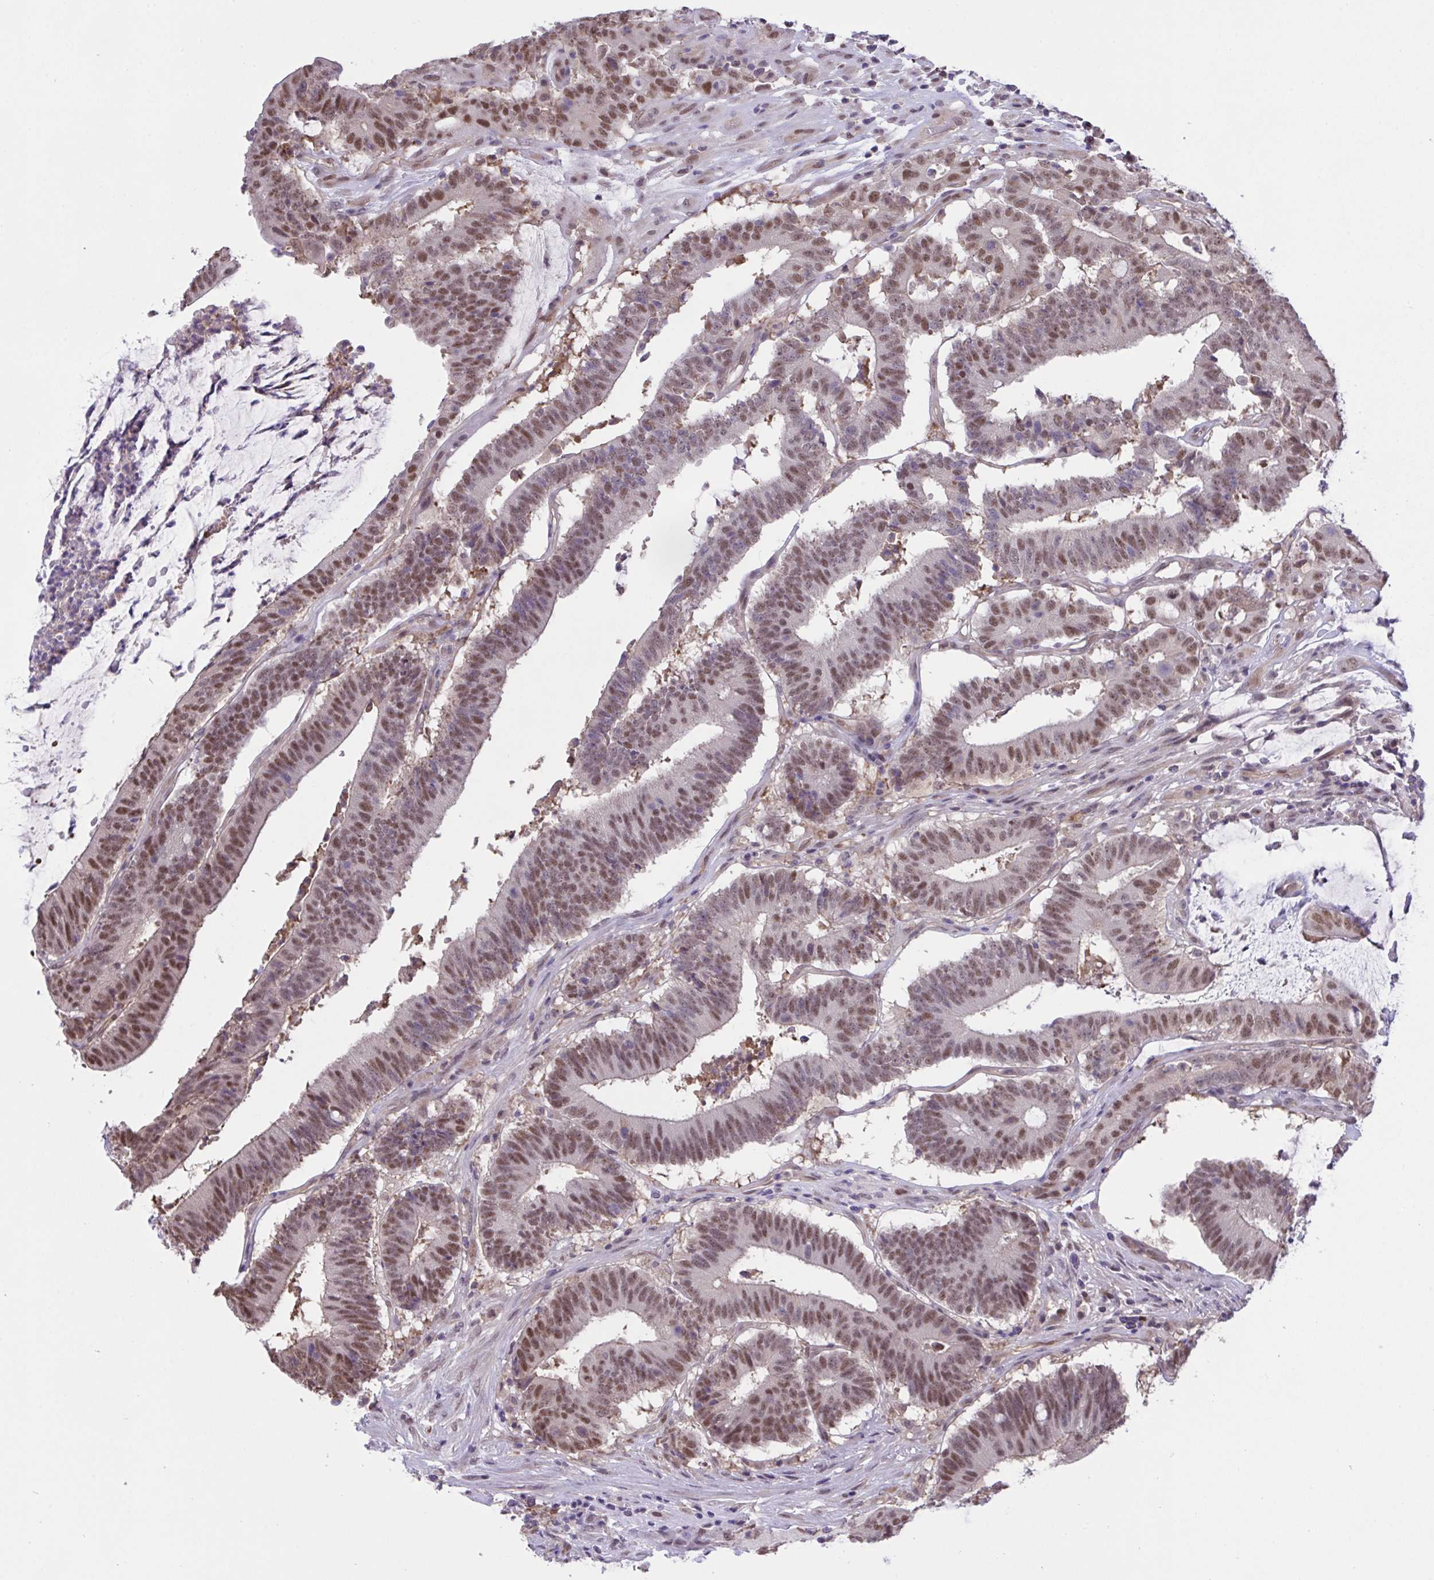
{"staining": {"intensity": "moderate", "quantity": ">75%", "location": "nuclear"}, "tissue": "colorectal cancer", "cell_type": "Tumor cells", "image_type": "cancer", "snomed": [{"axis": "morphology", "description": "Adenocarcinoma, NOS"}, {"axis": "topography", "description": "Colon"}], "caption": "Protein expression by IHC exhibits moderate nuclear positivity in approximately >75% of tumor cells in colorectal adenocarcinoma. The staining was performed using DAB (3,3'-diaminobenzidine) to visualize the protein expression in brown, while the nuclei were stained in blue with hematoxylin (Magnification: 20x).", "gene": "ZNF444", "patient": {"sex": "female", "age": 43}}